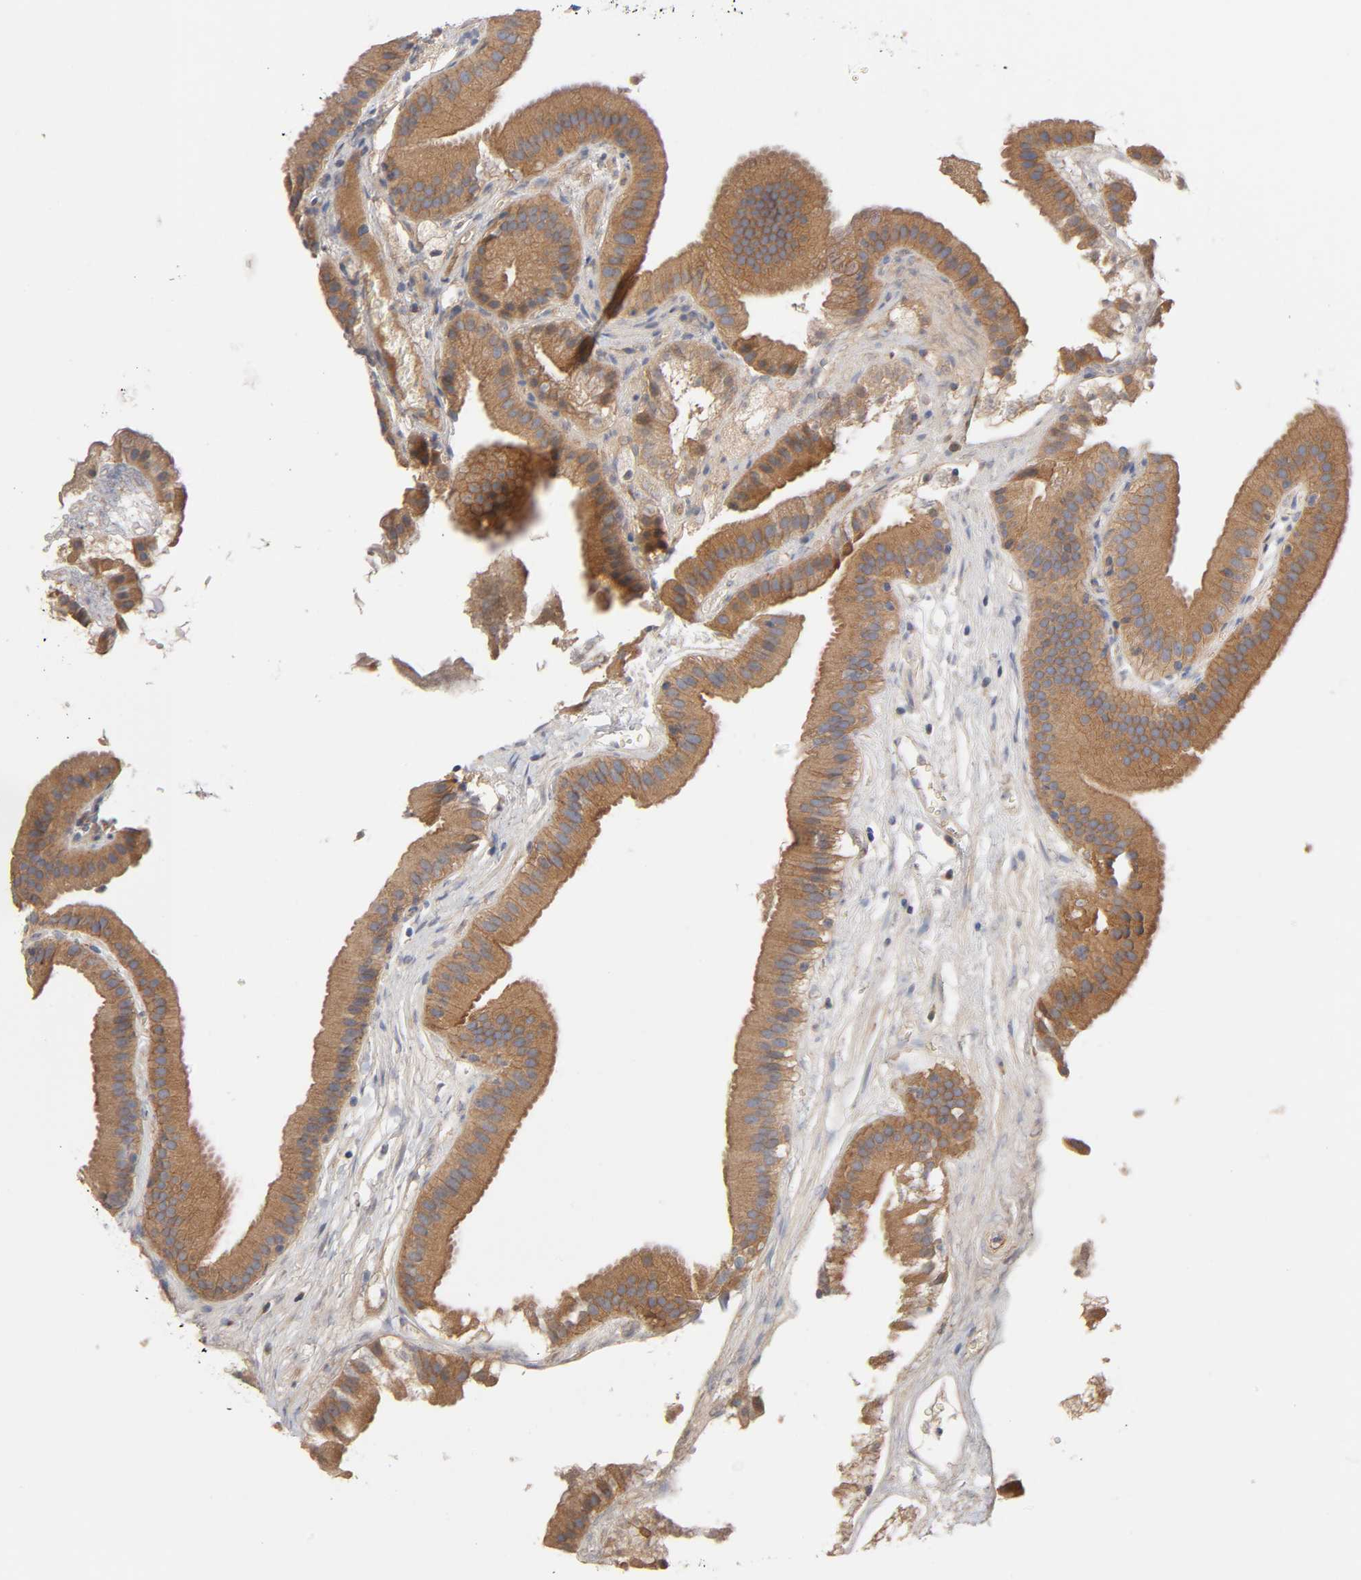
{"staining": {"intensity": "moderate", "quantity": ">75%", "location": "cytoplasmic/membranous"}, "tissue": "gallbladder", "cell_type": "Glandular cells", "image_type": "normal", "snomed": [{"axis": "morphology", "description": "Normal tissue, NOS"}, {"axis": "topography", "description": "Gallbladder"}], "caption": "A histopathology image of human gallbladder stained for a protein shows moderate cytoplasmic/membranous brown staining in glandular cells.", "gene": "RAB13", "patient": {"sex": "female", "age": 63}}